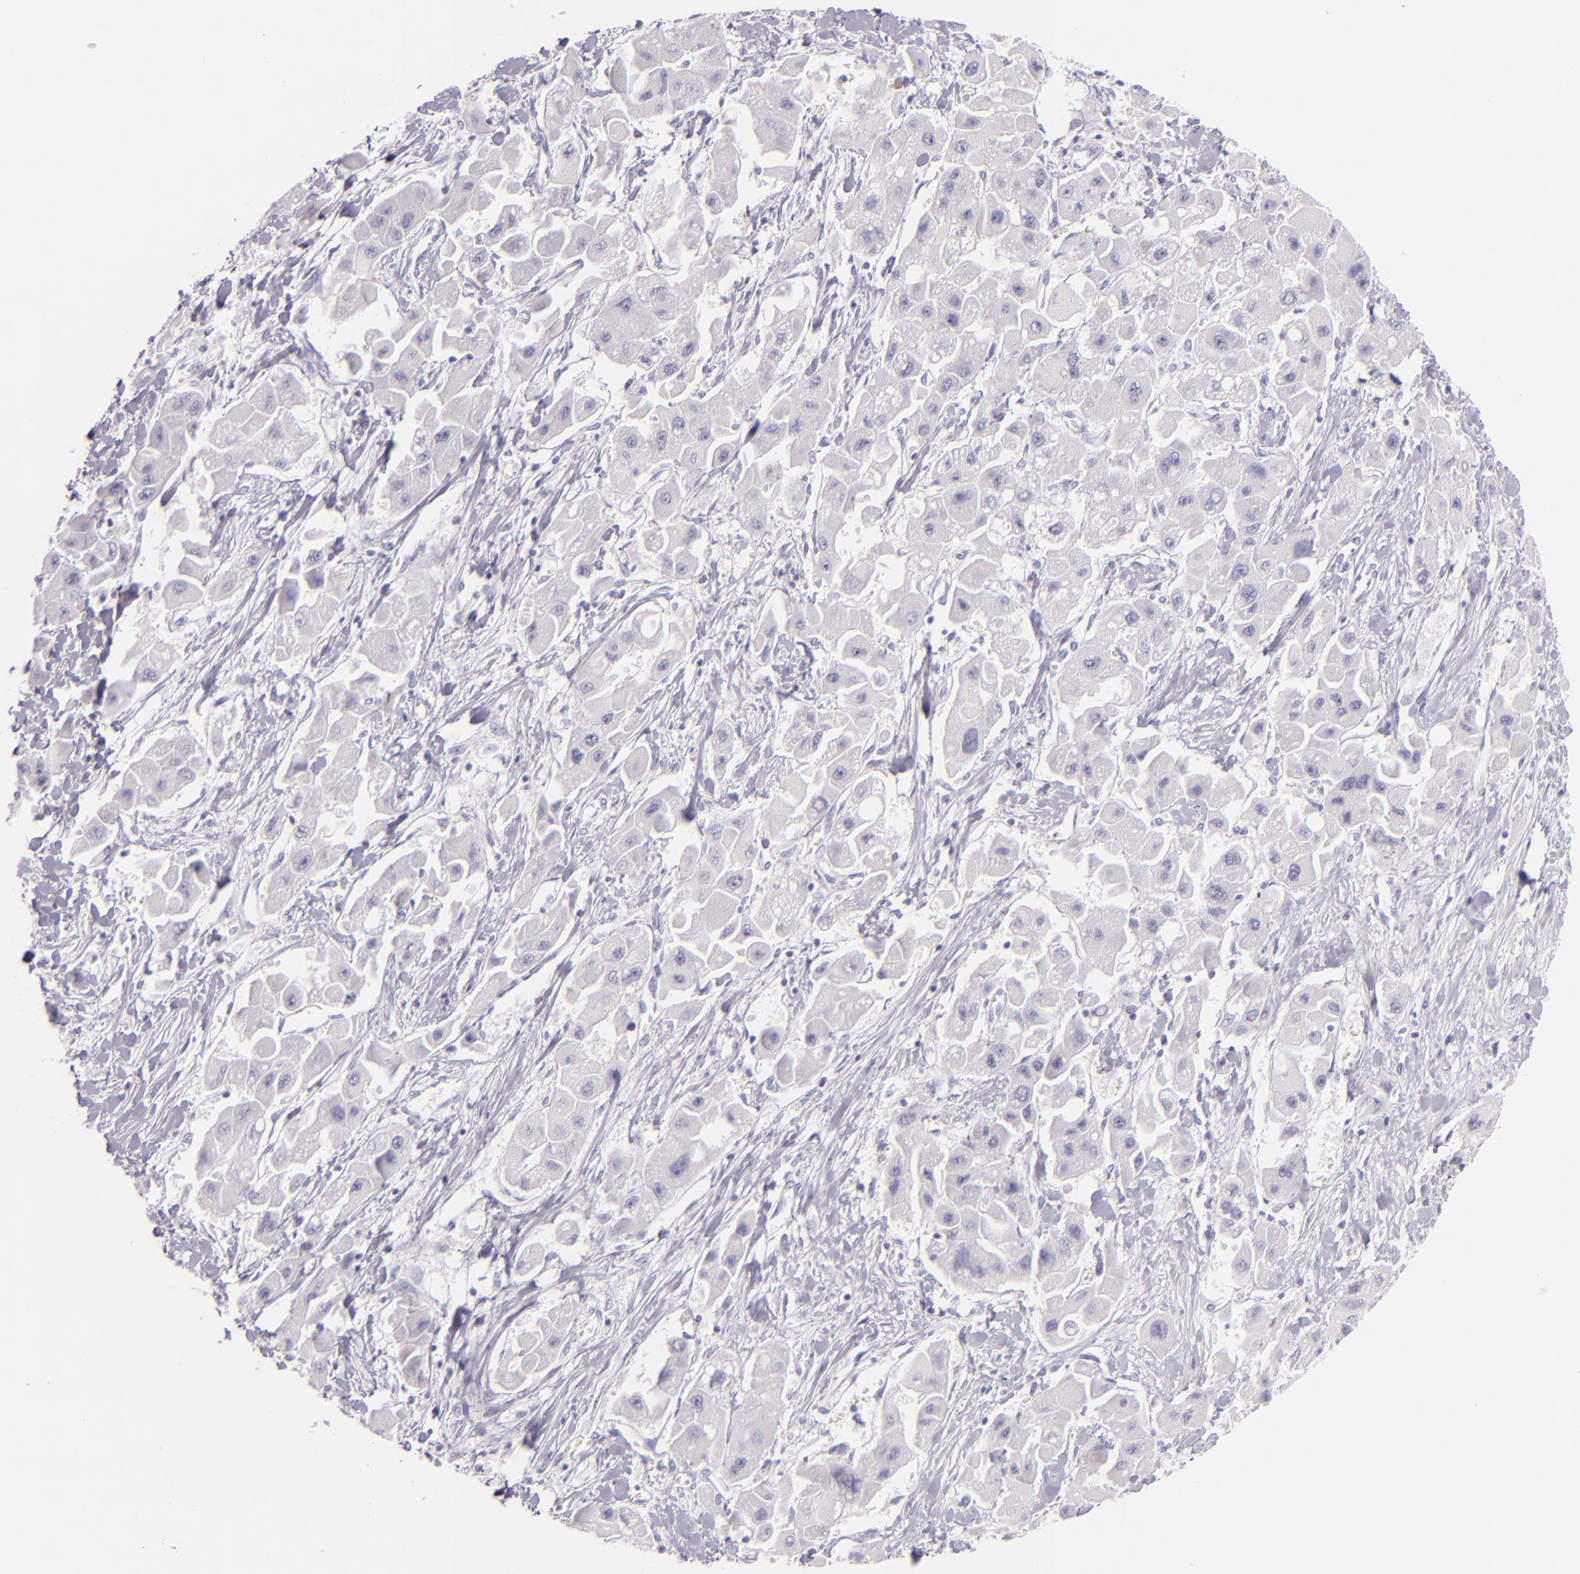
{"staining": {"intensity": "negative", "quantity": "none", "location": "none"}, "tissue": "liver cancer", "cell_type": "Tumor cells", "image_type": "cancer", "snomed": [{"axis": "morphology", "description": "Carcinoma, Hepatocellular, NOS"}, {"axis": "topography", "description": "Liver"}], "caption": "The IHC histopathology image has no significant expression in tumor cells of liver cancer tissue.", "gene": "SELP", "patient": {"sex": "male", "age": 24}}